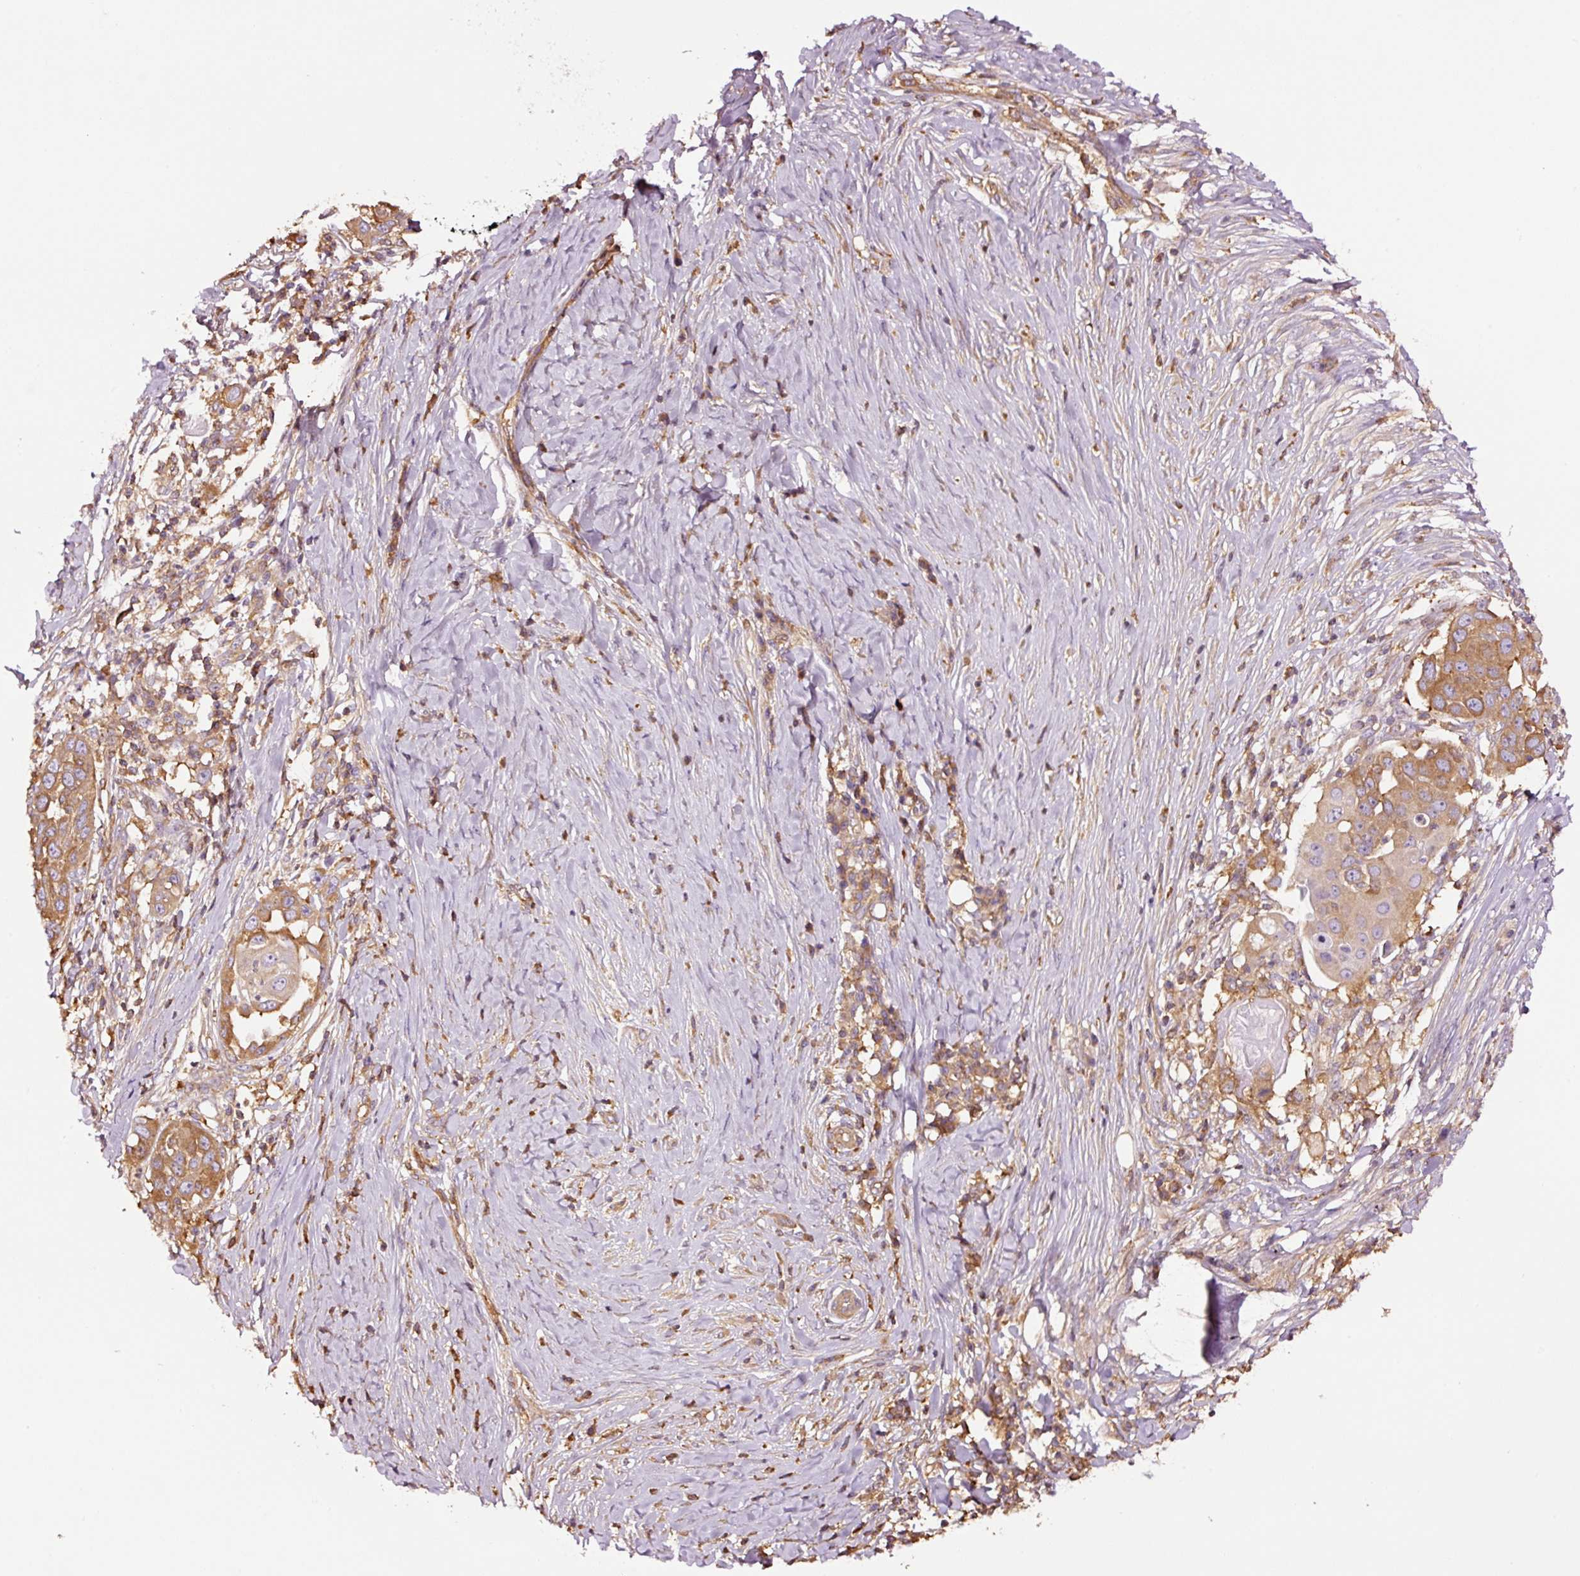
{"staining": {"intensity": "moderate", "quantity": "25%-75%", "location": "cytoplasmic/membranous"}, "tissue": "skin cancer", "cell_type": "Tumor cells", "image_type": "cancer", "snomed": [{"axis": "morphology", "description": "Squamous cell carcinoma, NOS"}, {"axis": "topography", "description": "Skin"}], "caption": "A micrograph showing moderate cytoplasmic/membranous staining in about 25%-75% of tumor cells in skin squamous cell carcinoma, as visualized by brown immunohistochemical staining.", "gene": "METAP1", "patient": {"sex": "female", "age": 44}}